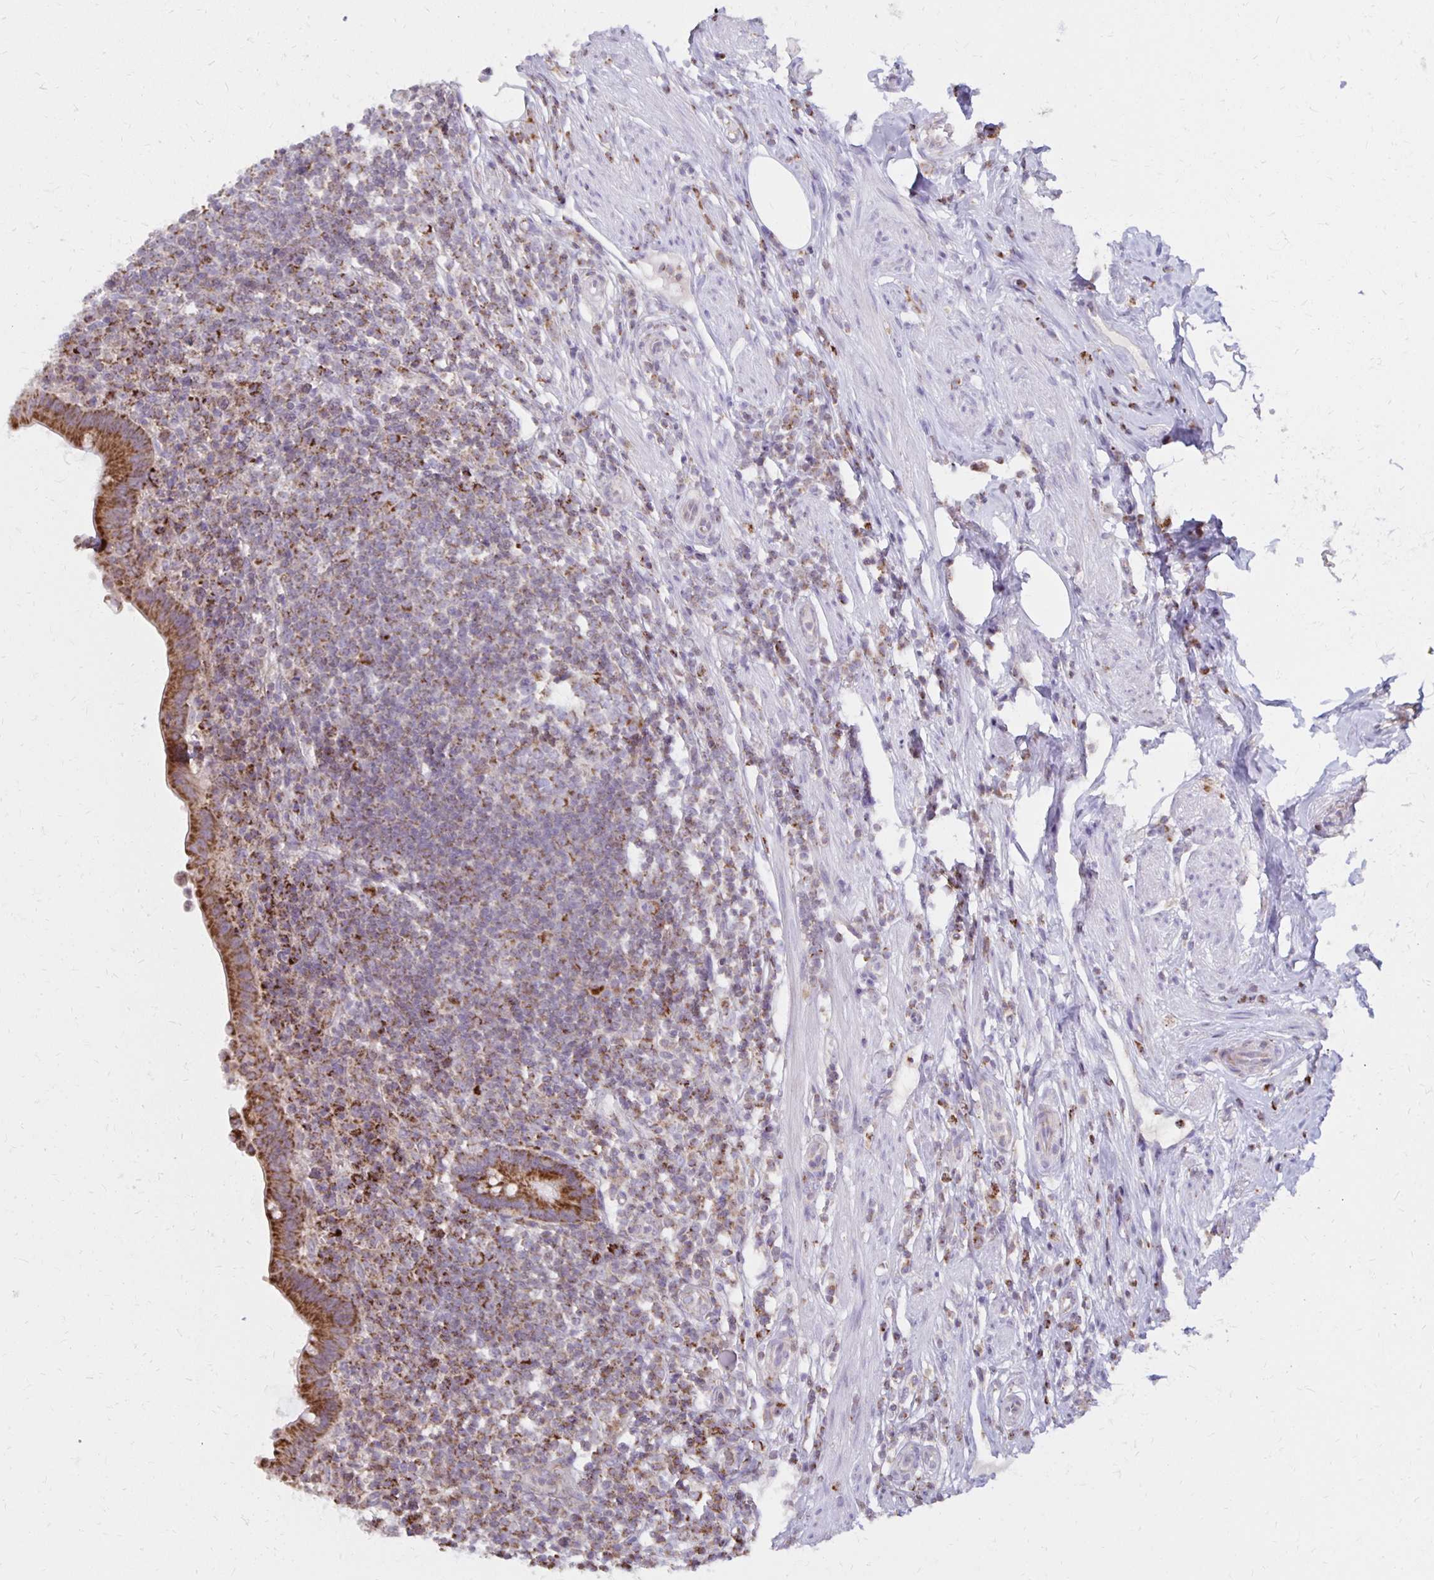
{"staining": {"intensity": "strong", "quantity": ">75%", "location": "cytoplasmic/membranous"}, "tissue": "appendix", "cell_type": "Glandular cells", "image_type": "normal", "snomed": [{"axis": "morphology", "description": "Normal tissue, NOS"}, {"axis": "topography", "description": "Appendix"}], "caption": "Protein positivity by immunohistochemistry (IHC) demonstrates strong cytoplasmic/membranous positivity in about >75% of glandular cells in normal appendix.", "gene": "IER3", "patient": {"sex": "female", "age": 56}}